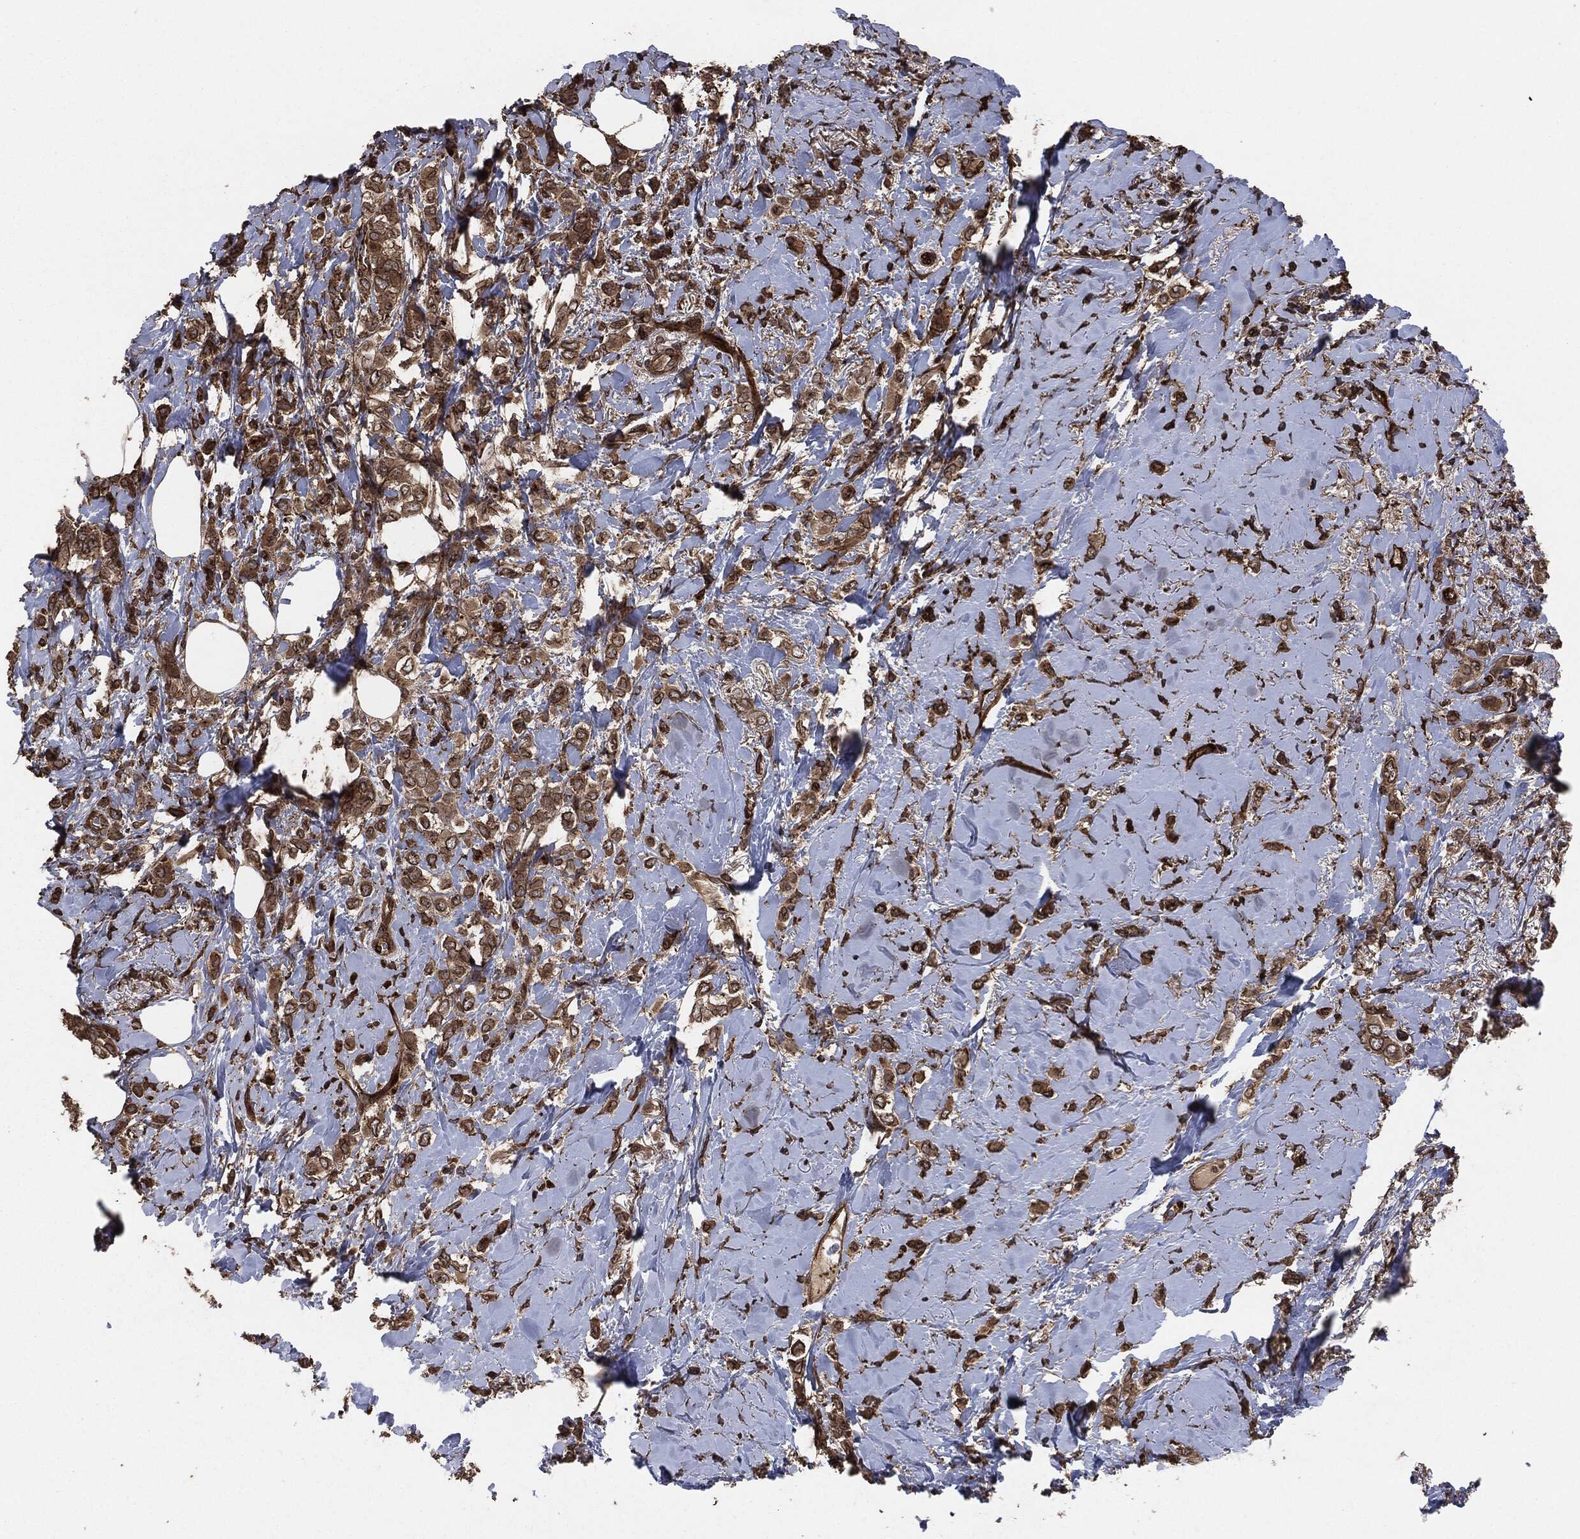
{"staining": {"intensity": "moderate", "quantity": ">75%", "location": "cytoplasmic/membranous"}, "tissue": "breast cancer", "cell_type": "Tumor cells", "image_type": "cancer", "snomed": [{"axis": "morphology", "description": "Lobular carcinoma"}, {"axis": "topography", "description": "Breast"}], "caption": "The micrograph demonstrates a brown stain indicating the presence of a protein in the cytoplasmic/membranous of tumor cells in breast cancer (lobular carcinoma).", "gene": "IFIT1", "patient": {"sex": "female", "age": 66}}